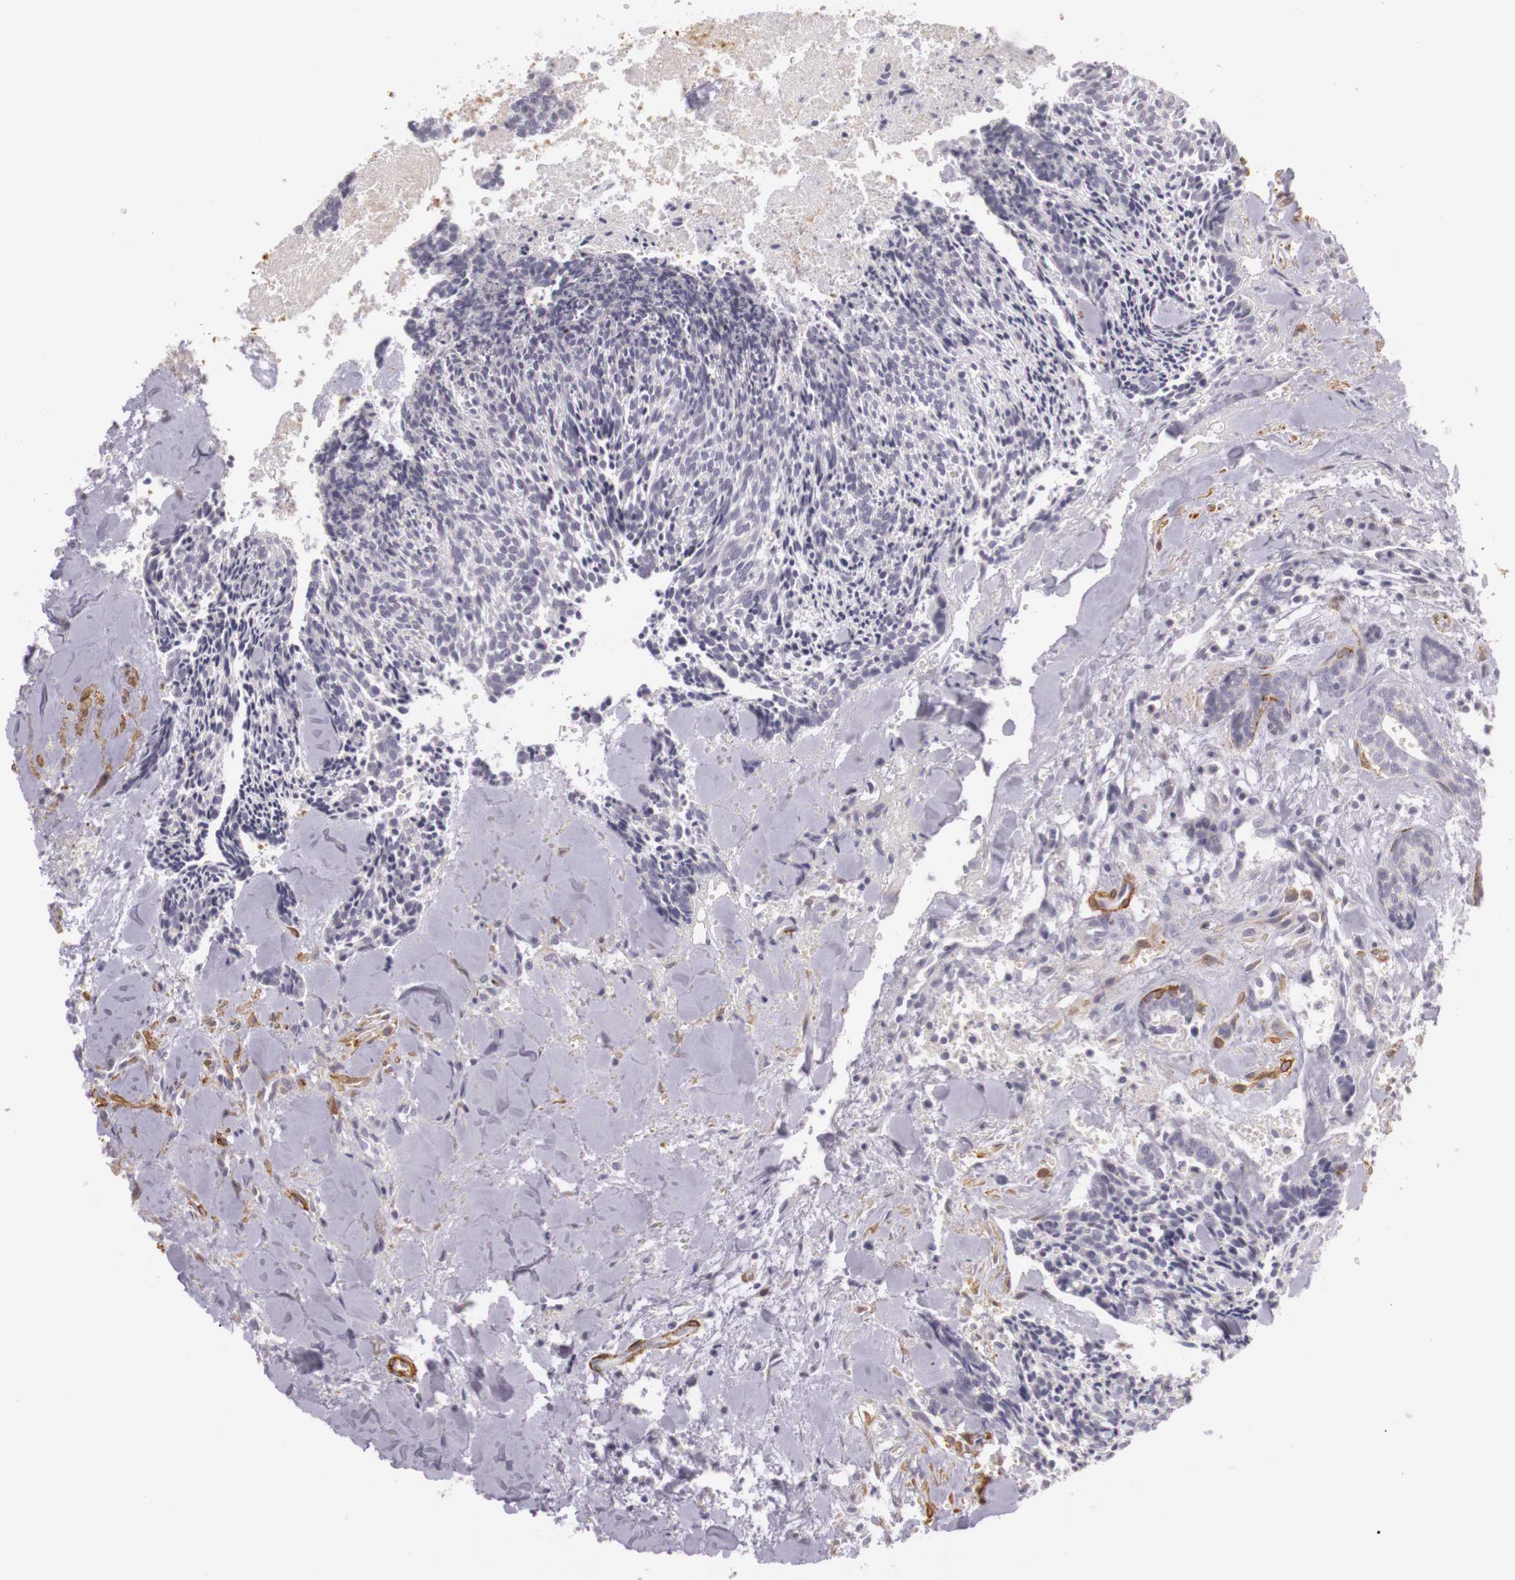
{"staining": {"intensity": "negative", "quantity": "none", "location": "none"}, "tissue": "head and neck cancer", "cell_type": "Tumor cells", "image_type": "cancer", "snomed": [{"axis": "morphology", "description": "Squamous cell carcinoma, NOS"}, {"axis": "topography", "description": "Salivary gland"}, {"axis": "topography", "description": "Head-Neck"}], "caption": "Immunohistochemistry (IHC) photomicrograph of neoplastic tissue: head and neck squamous cell carcinoma stained with DAB (3,3'-diaminobenzidine) shows no significant protein staining in tumor cells.", "gene": "CNTN2", "patient": {"sex": "male", "age": 70}}